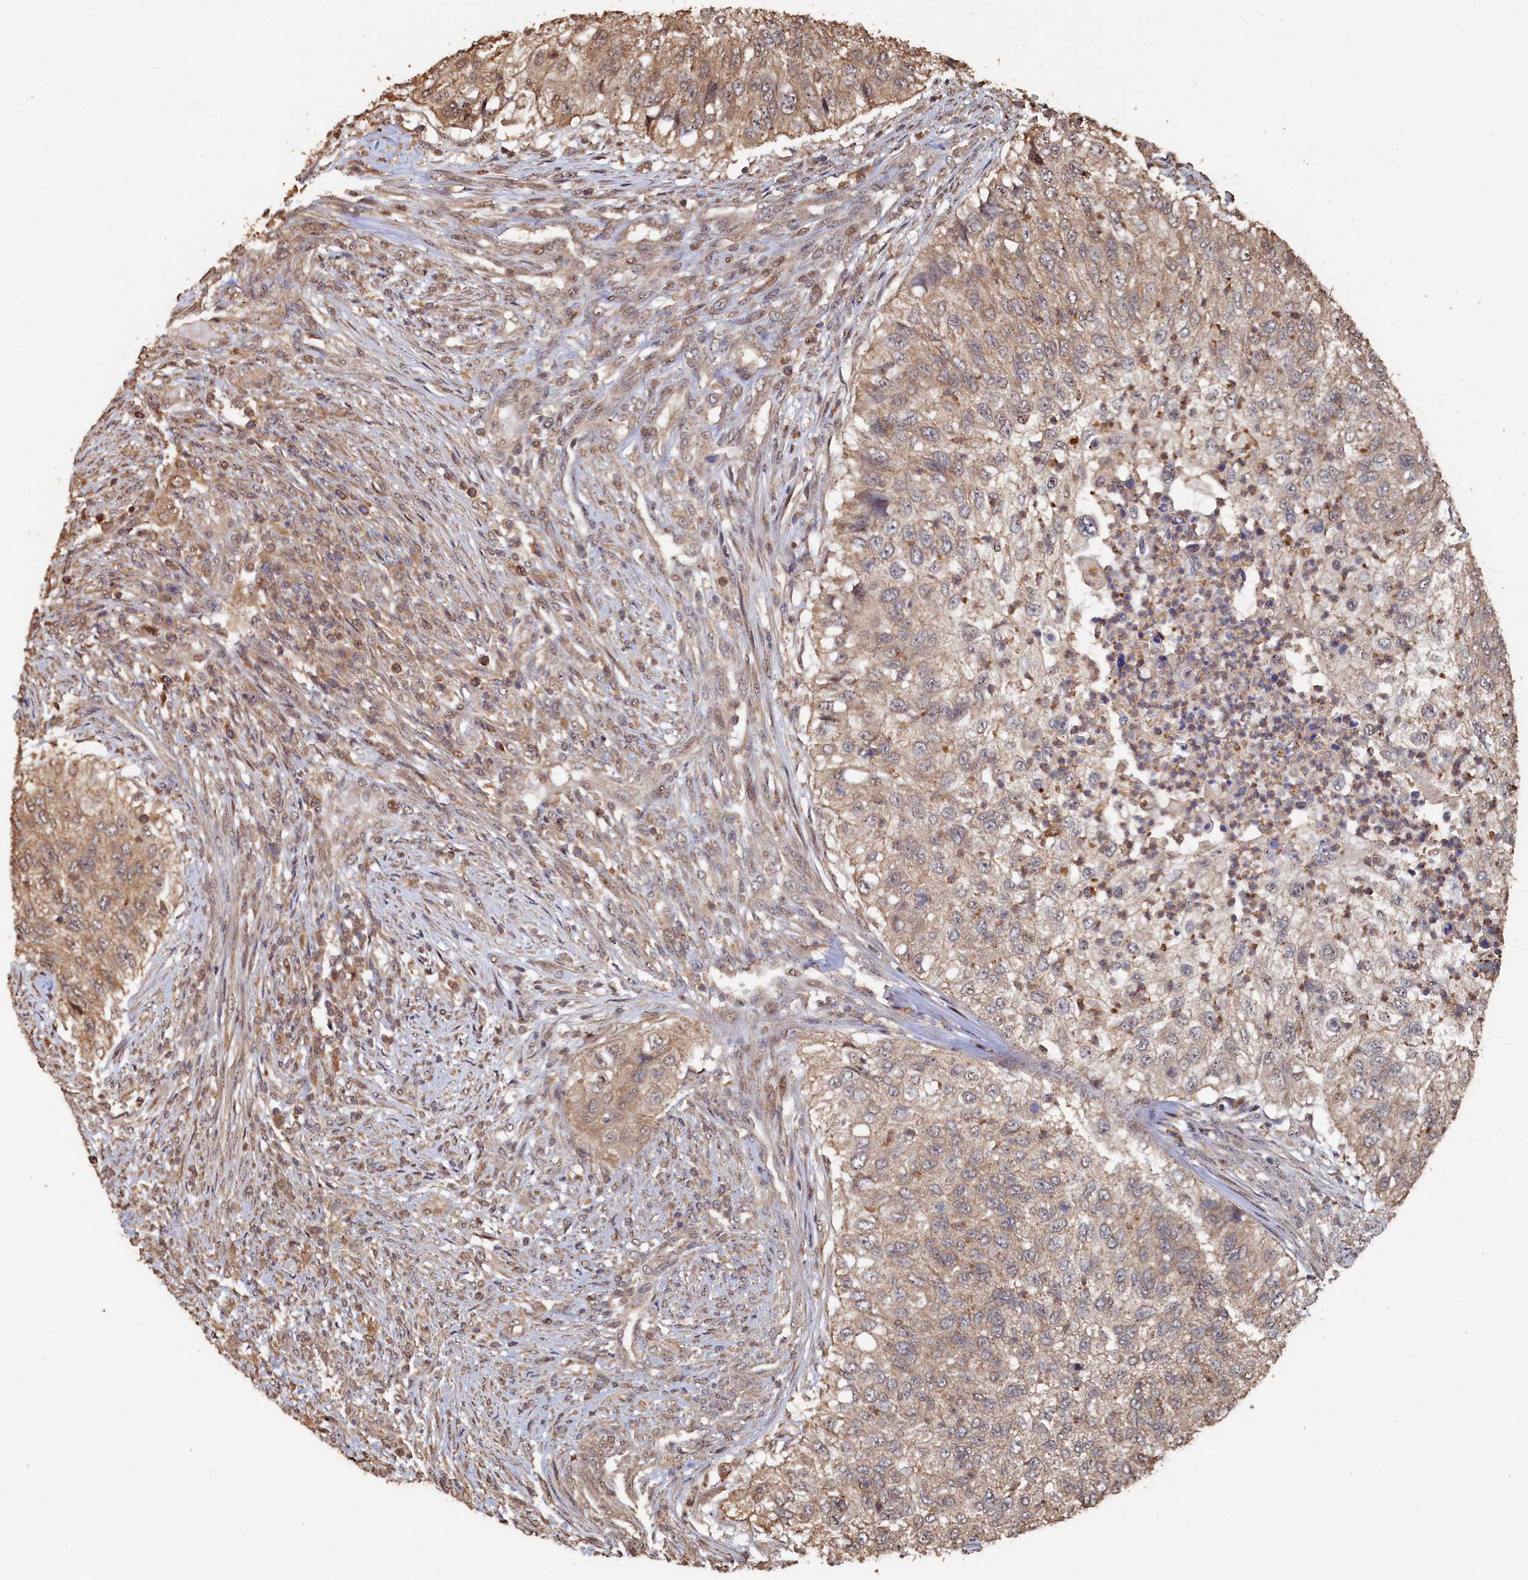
{"staining": {"intensity": "weak", "quantity": ">75%", "location": "cytoplasmic/membranous"}, "tissue": "urothelial cancer", "cell_type": "Tumor cells", "image_type": "cancer", "snomed": [{"axis": "morphology", "description": "Urothelial carcinoma, High grade"}, {"axis": "topography", "description": "Urinary bladder"}], "caption": "Immunohistochemical staining of human urothelial carcinoma (high-grade) shows low levels of weak cytoplasmic/membranous protein positivity in about >75% of tumor cells. The staining was performed using DAB to visualize the protein expression in brown, while the nuclei were stained in blue with hematoxylin (Magnification: 20x).", "gene": "PIGN", "patient": {"sex": "female", "age": 60}}